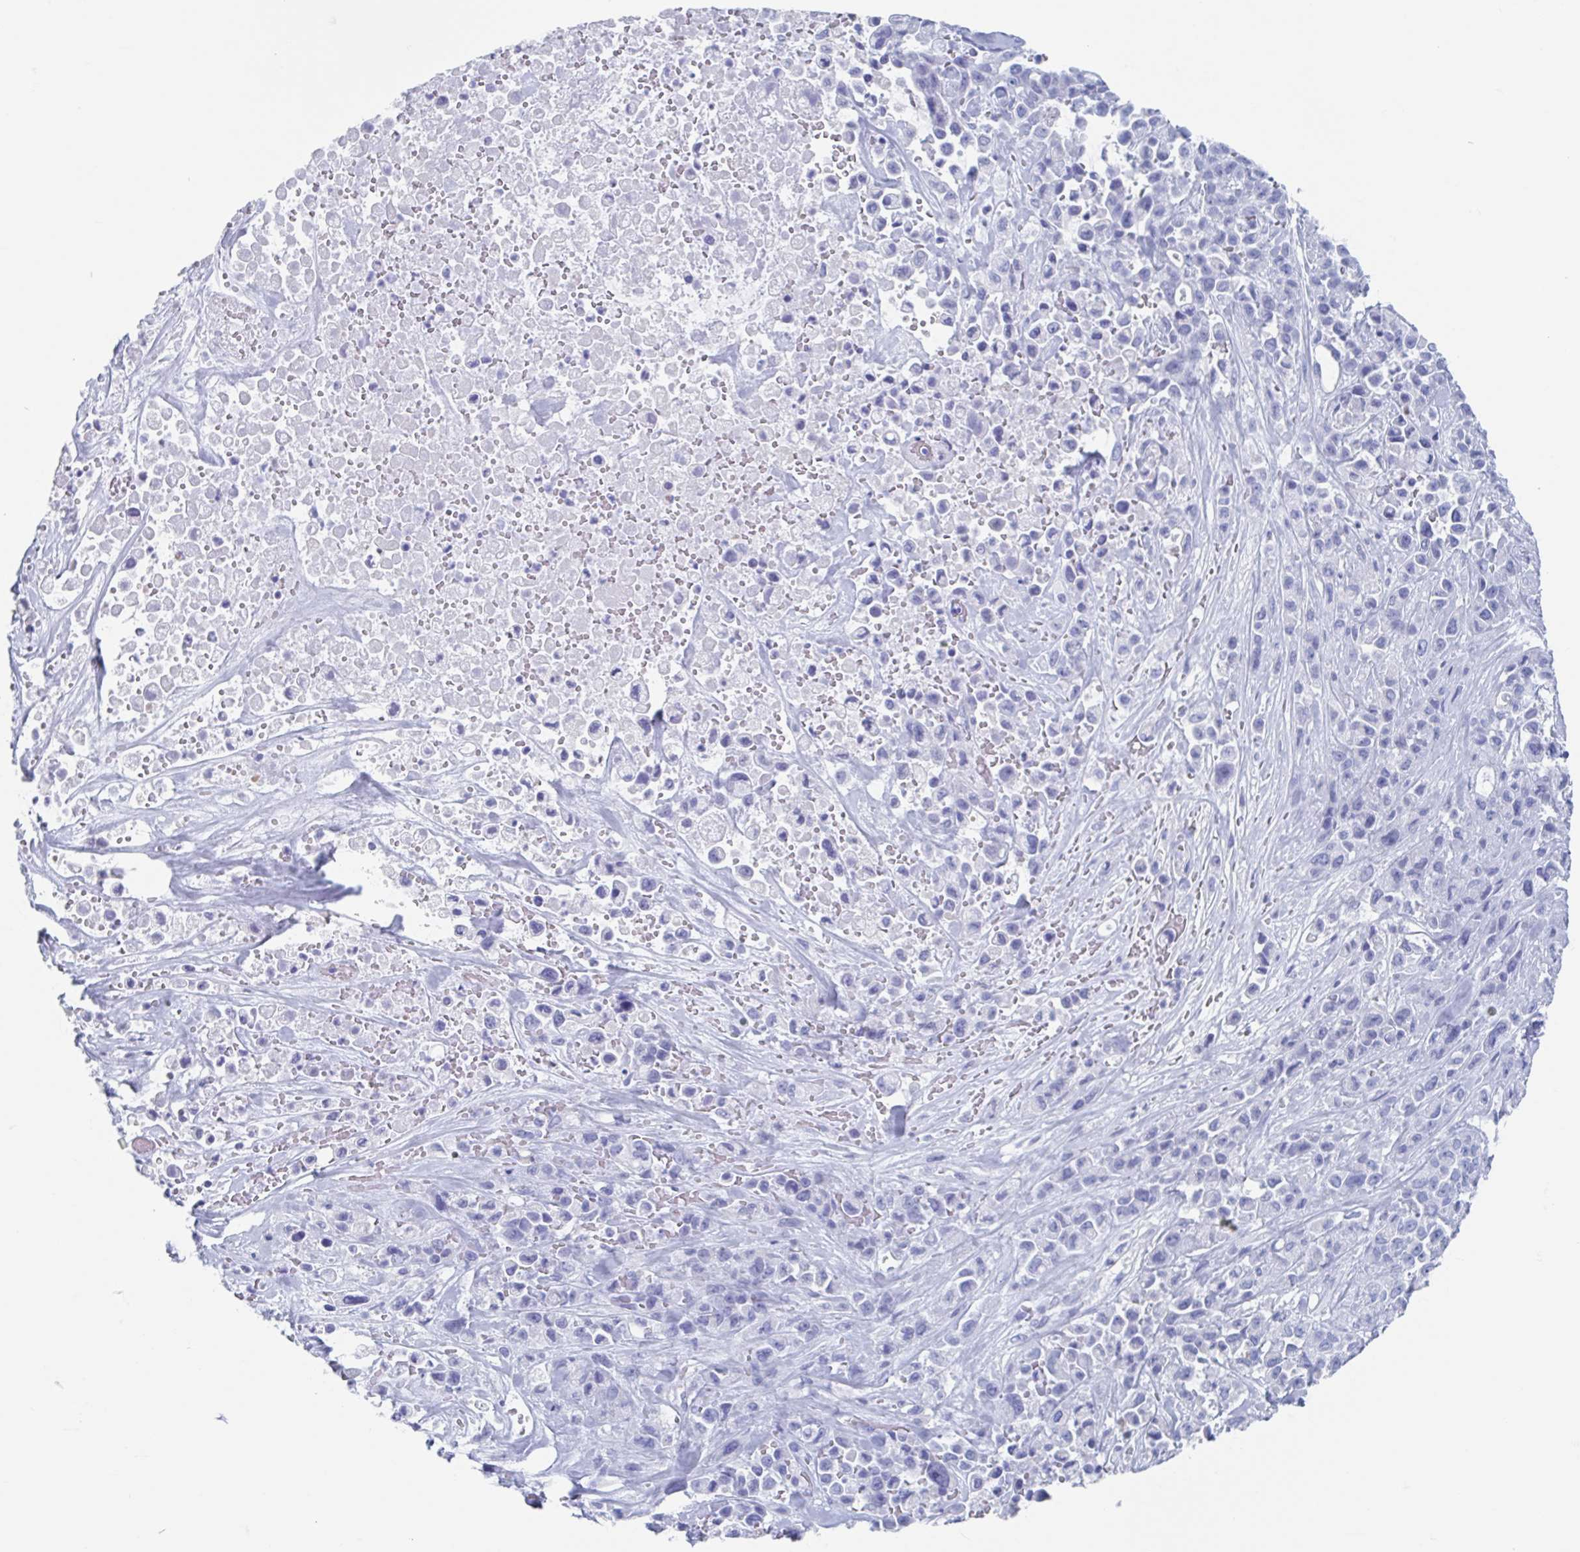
{"staining": {"intensity": "negative", "quantity": "none", "location": "none"}, "tissue": "pancreatic cancer", "cell_type": "Tumor cells", "image_type": "cancer", "snomed": [{"axis": "morphology", "description": "Adenocarcinoma, NOS"}, {"axis": "topography", "description": "Pancreas"}], "caption": "Immunohistochemistry image of pancreatic adenocarcinoma stained for a protein (brown), which exhibits no staining in tumor cells.", "gene": "C10orf53", "patient": {"sex": "male", "age": 44}}